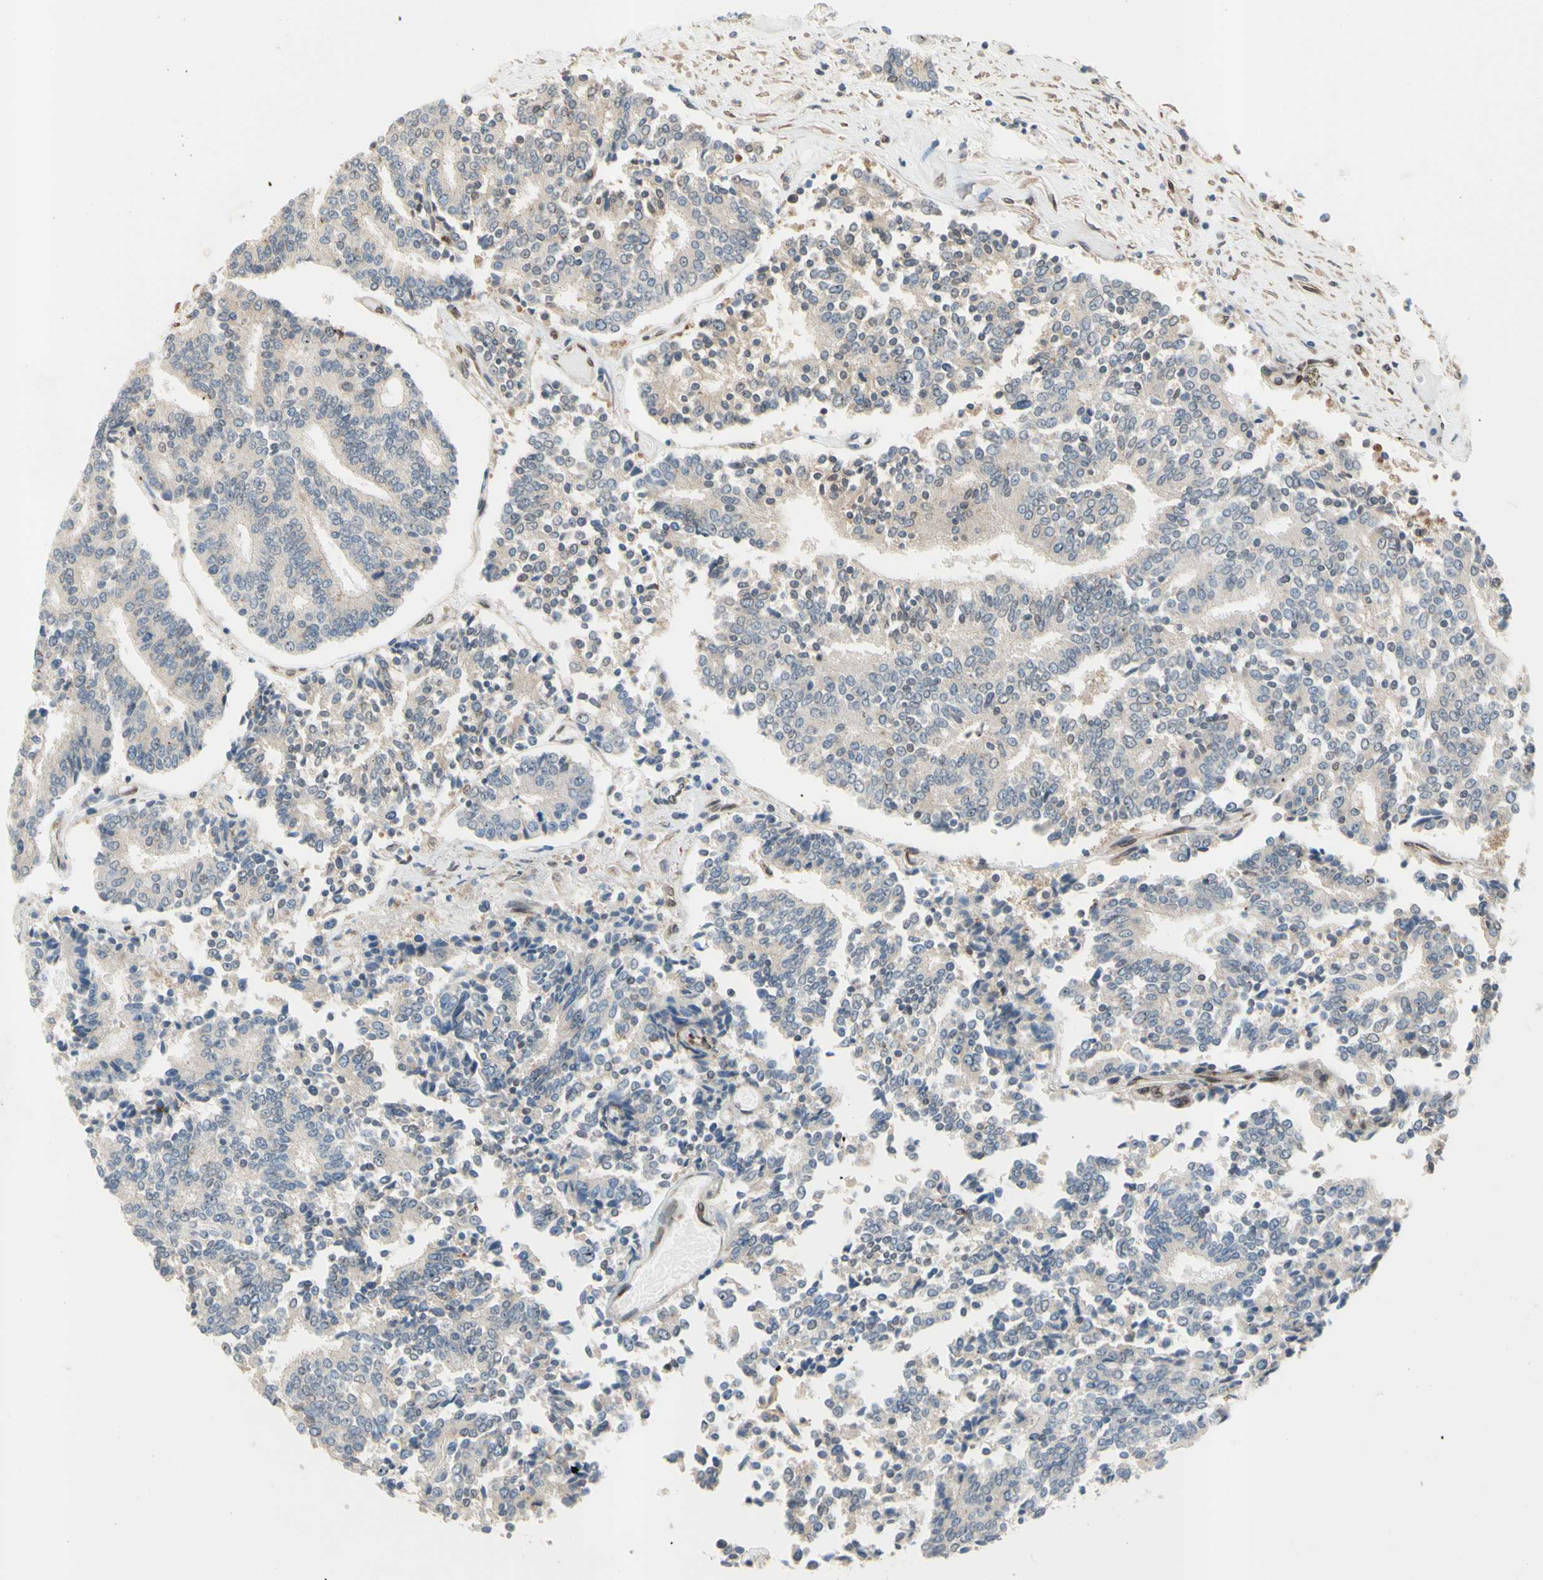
{"staining": {"intensity": "weak", "quantity": "25%-75%", "location": "cytoplasmic/membranous"}, "tissue": "prostate cancer", "cell_type": "Tumor cells", "image_type": "cancer", "snomed": [{"axis": "morphology", "description": "Normal tissue, NOS"}, {"axis": "morphology", "description": "Adenocarcinoma, High grade"}, {"axis": "topography", "description": "Prostate"}, {"axis": "topography", "description": "Seminal veicle"}], "caption": "Protein expression analysis of human prostate cancer (high-grade adenocarcinoma) reveals weak cytoplasmic/membranous staining in approximately 25%-75% of tumor cells.", "gene": "TRAF2", "patient": {"sex": "male", "age": 55}}